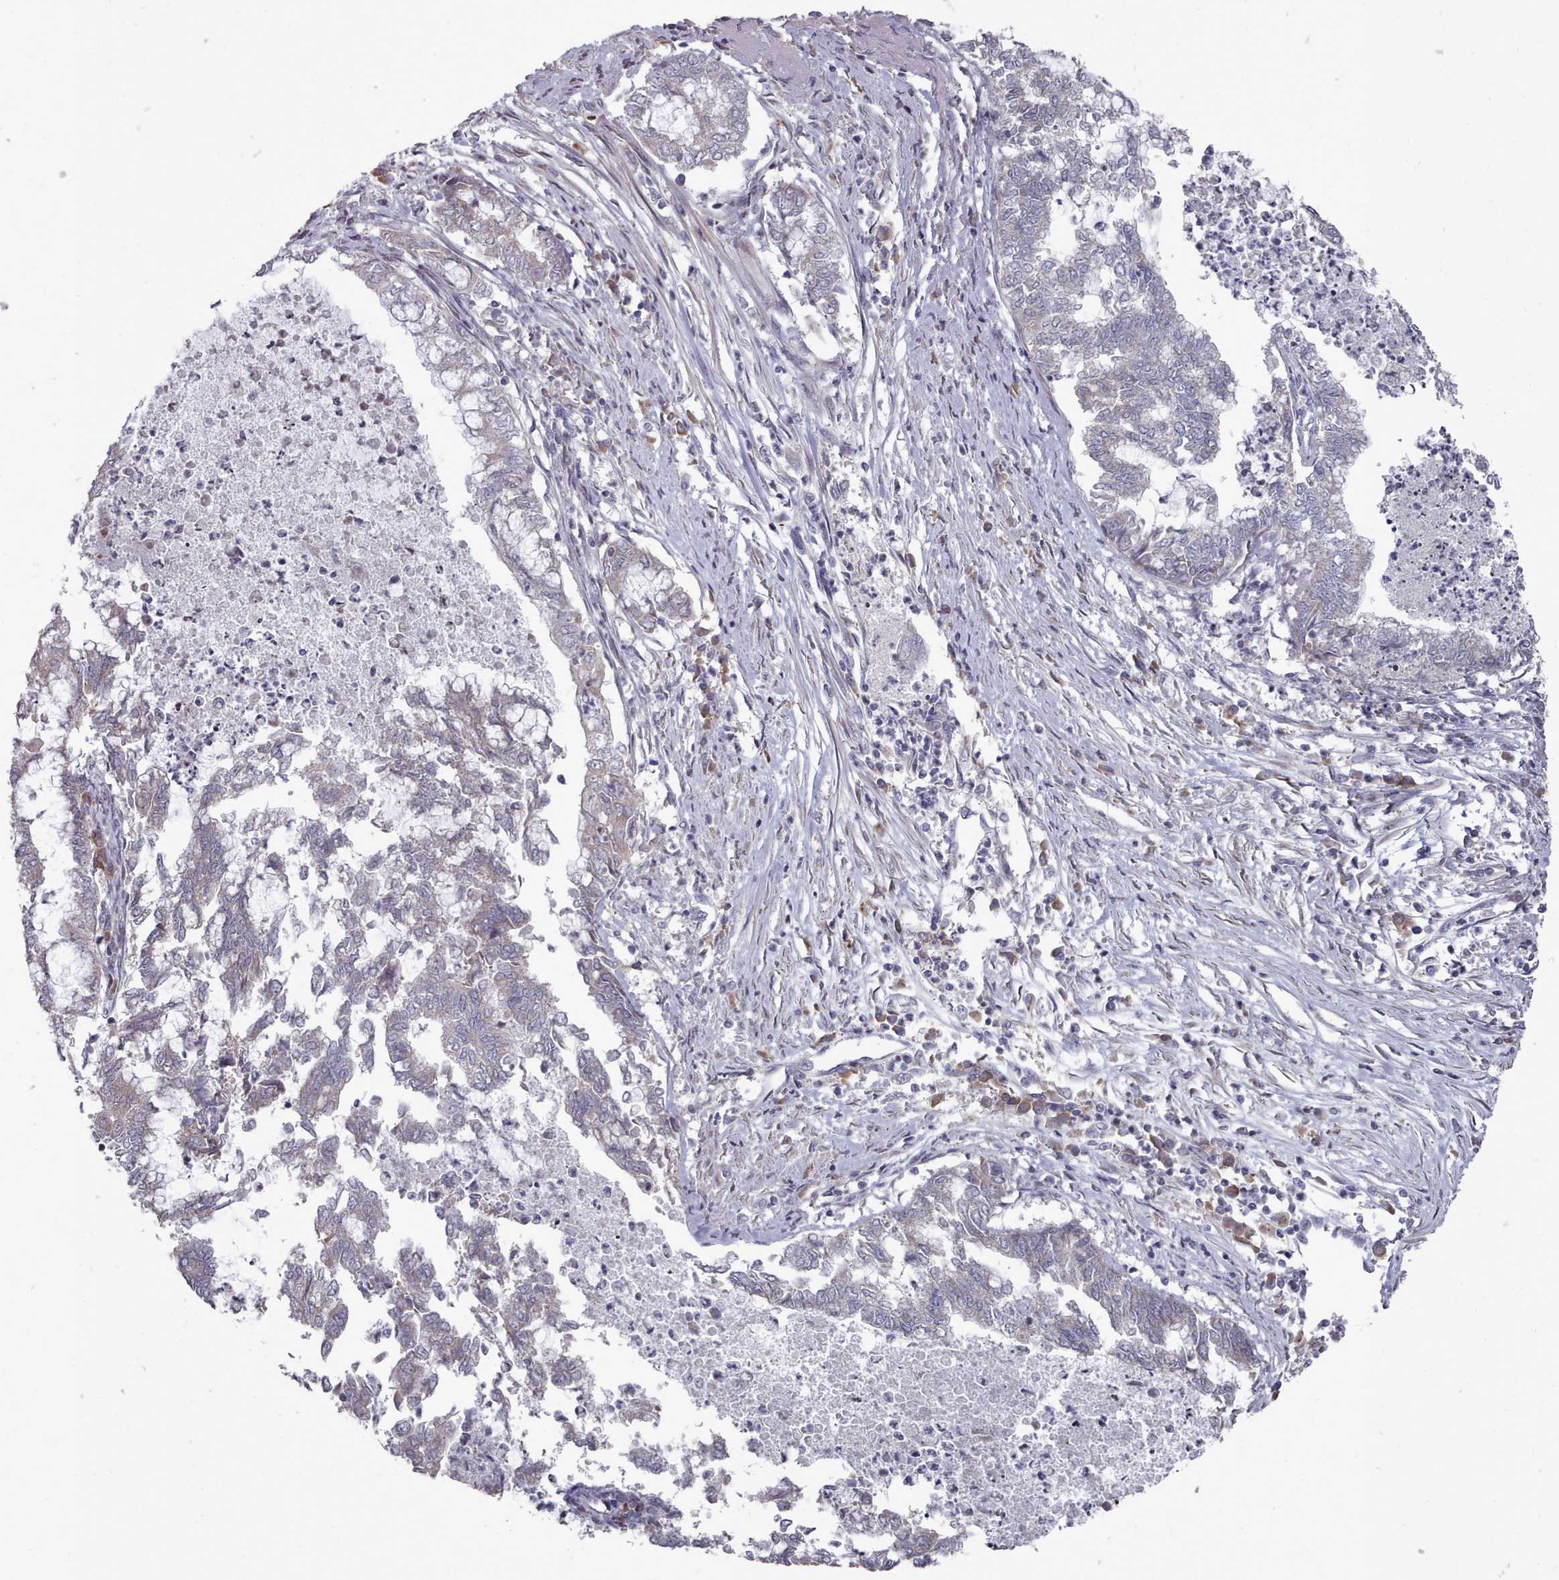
{"staining": {"intensity": "negative", "quantity": "none", "location": "none"}, "tissue": "endometrial cancer", "cell_type": "Tumor cells", "image_type": "cancer", "snomed": [{"axis": "morphology", "description": "Adenocarcinoma, NOS"}, {"axis": "topography", "description": "Endometrium"}], "caption": "Human endometrial adenocarcinoma stained for a protein using IHC exhibits no staining in tumor cells.", "gene": "ACKR3", "patient": {"sex": "female", "age": 79}}